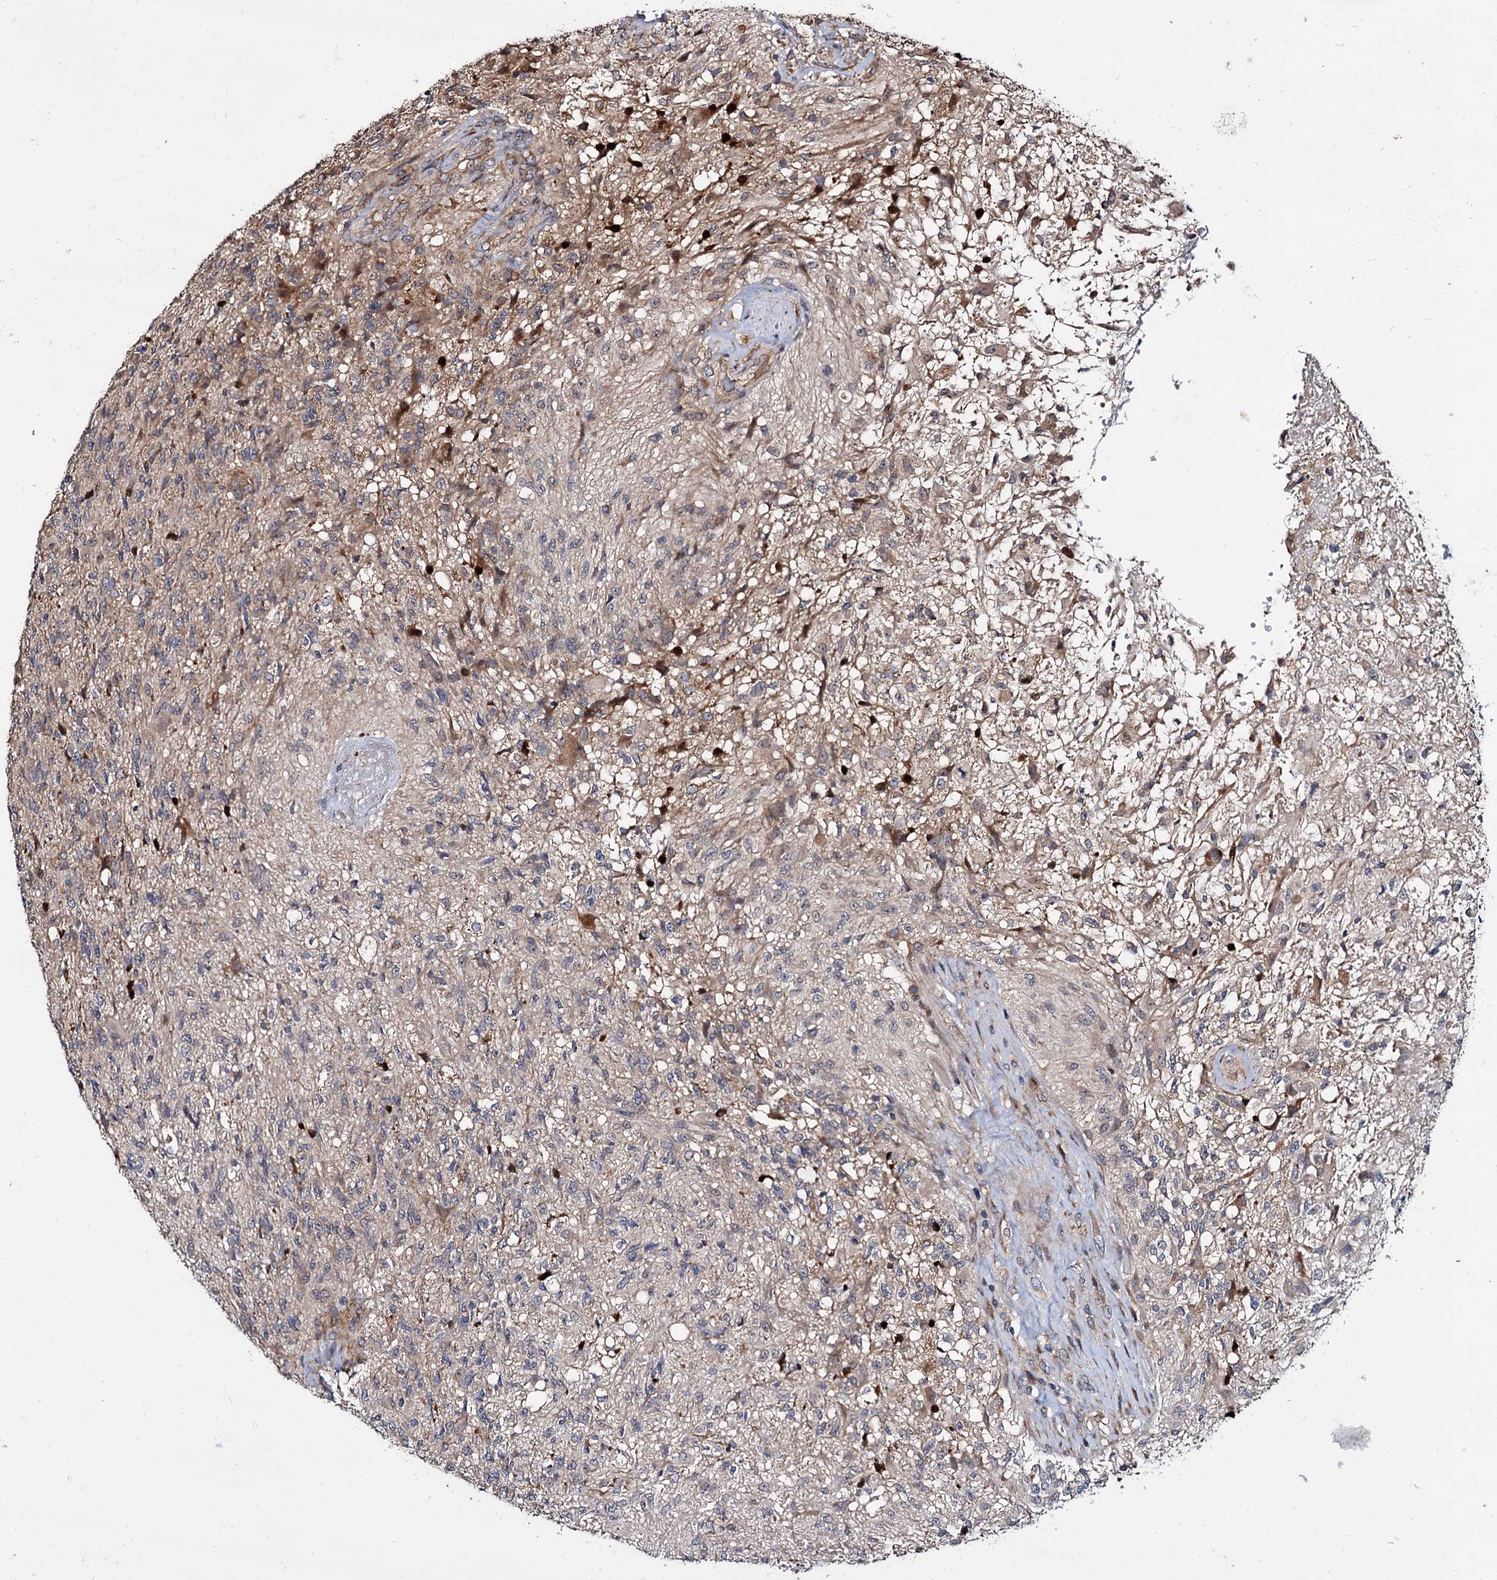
{"staining": {"intensity": "weak", "quantity": "25%-75%", "location": "cytoplasmic/membranous"}, "tissue": "glioma", "cell_type": "Tumor cells", "image_type": "cancer", "snomed": [{"axis": "morphology", "description": "Glioma, malignant, High grade"}, {"axis": "topography", "description": "Brain"}], "caption": "This image shows immunohistochemistry staining of human malignant glioma (high-grade), with low weak cytoplasmic/membranous staining in about 25%-75% of tumor cells.", "gene": "WWC3", "patient": {"sex": "male", "age": 56}}